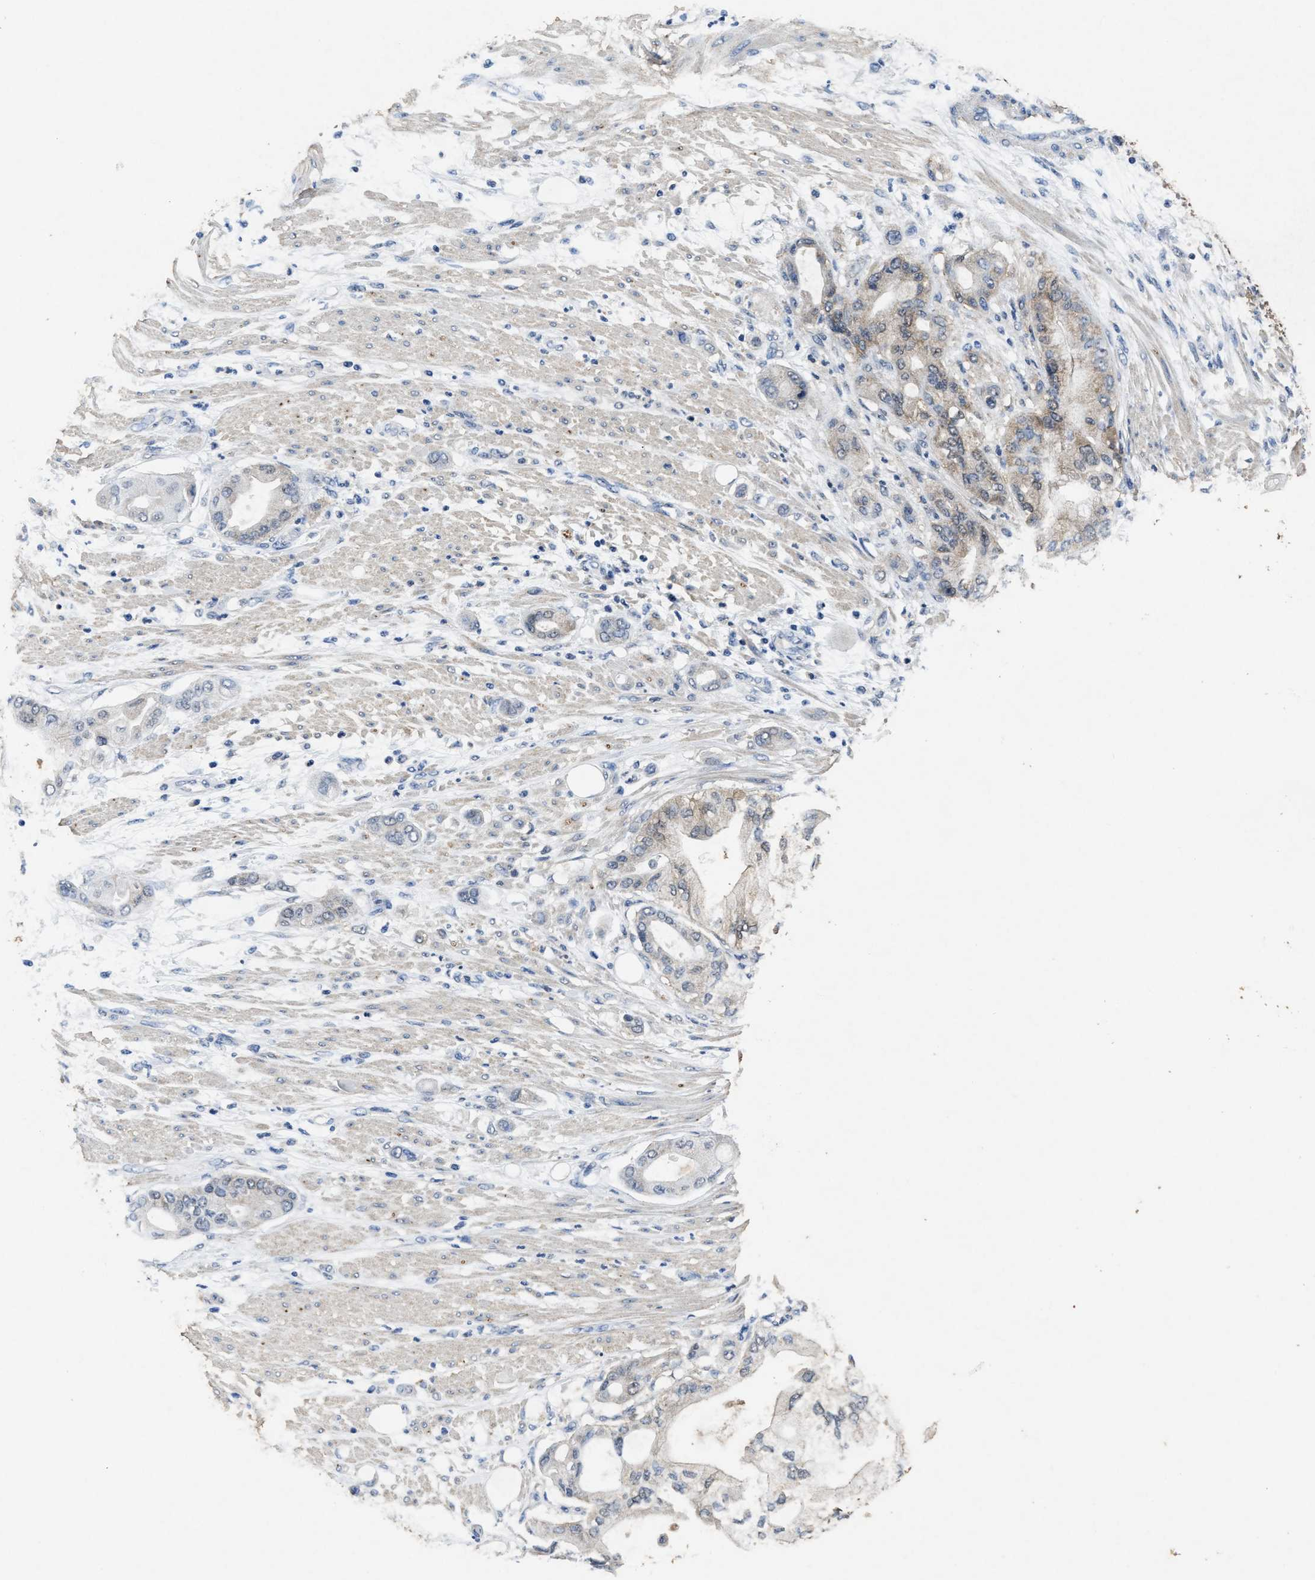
{"staining": {"intensity": "weak", "quantity": "<25%", "location": "cytoplasmic/membranous"}, "tissue": "pancreatic cancer", "cell_type": "Tumor cells", "image_type": "cancer", "snomed": [{"axis": "morphology", "description": "Adenocarcinoma, NOS"}, {"axis": "morphology", "description": "Adenocarcinoma, metastatic, NOS"}, {"axis": "topography", "description": "Lymph node"}, {"axis": "topography", "description": "Pancreas"}, {"axis": "topography", "description": "Duodenum"}], "caption": "A high-resolution histopathology image shows immunohistochemistry staining of metastatic adenocarcinoma (pancreatic), which displays no significant expression in tumor cells. (DAB (3,3'-diaminobenzidine) IHC visualized using brightfield microscopy, high magnification).", "gene": "ACAT2", "patient": {"sex": "female", "age": 64}}